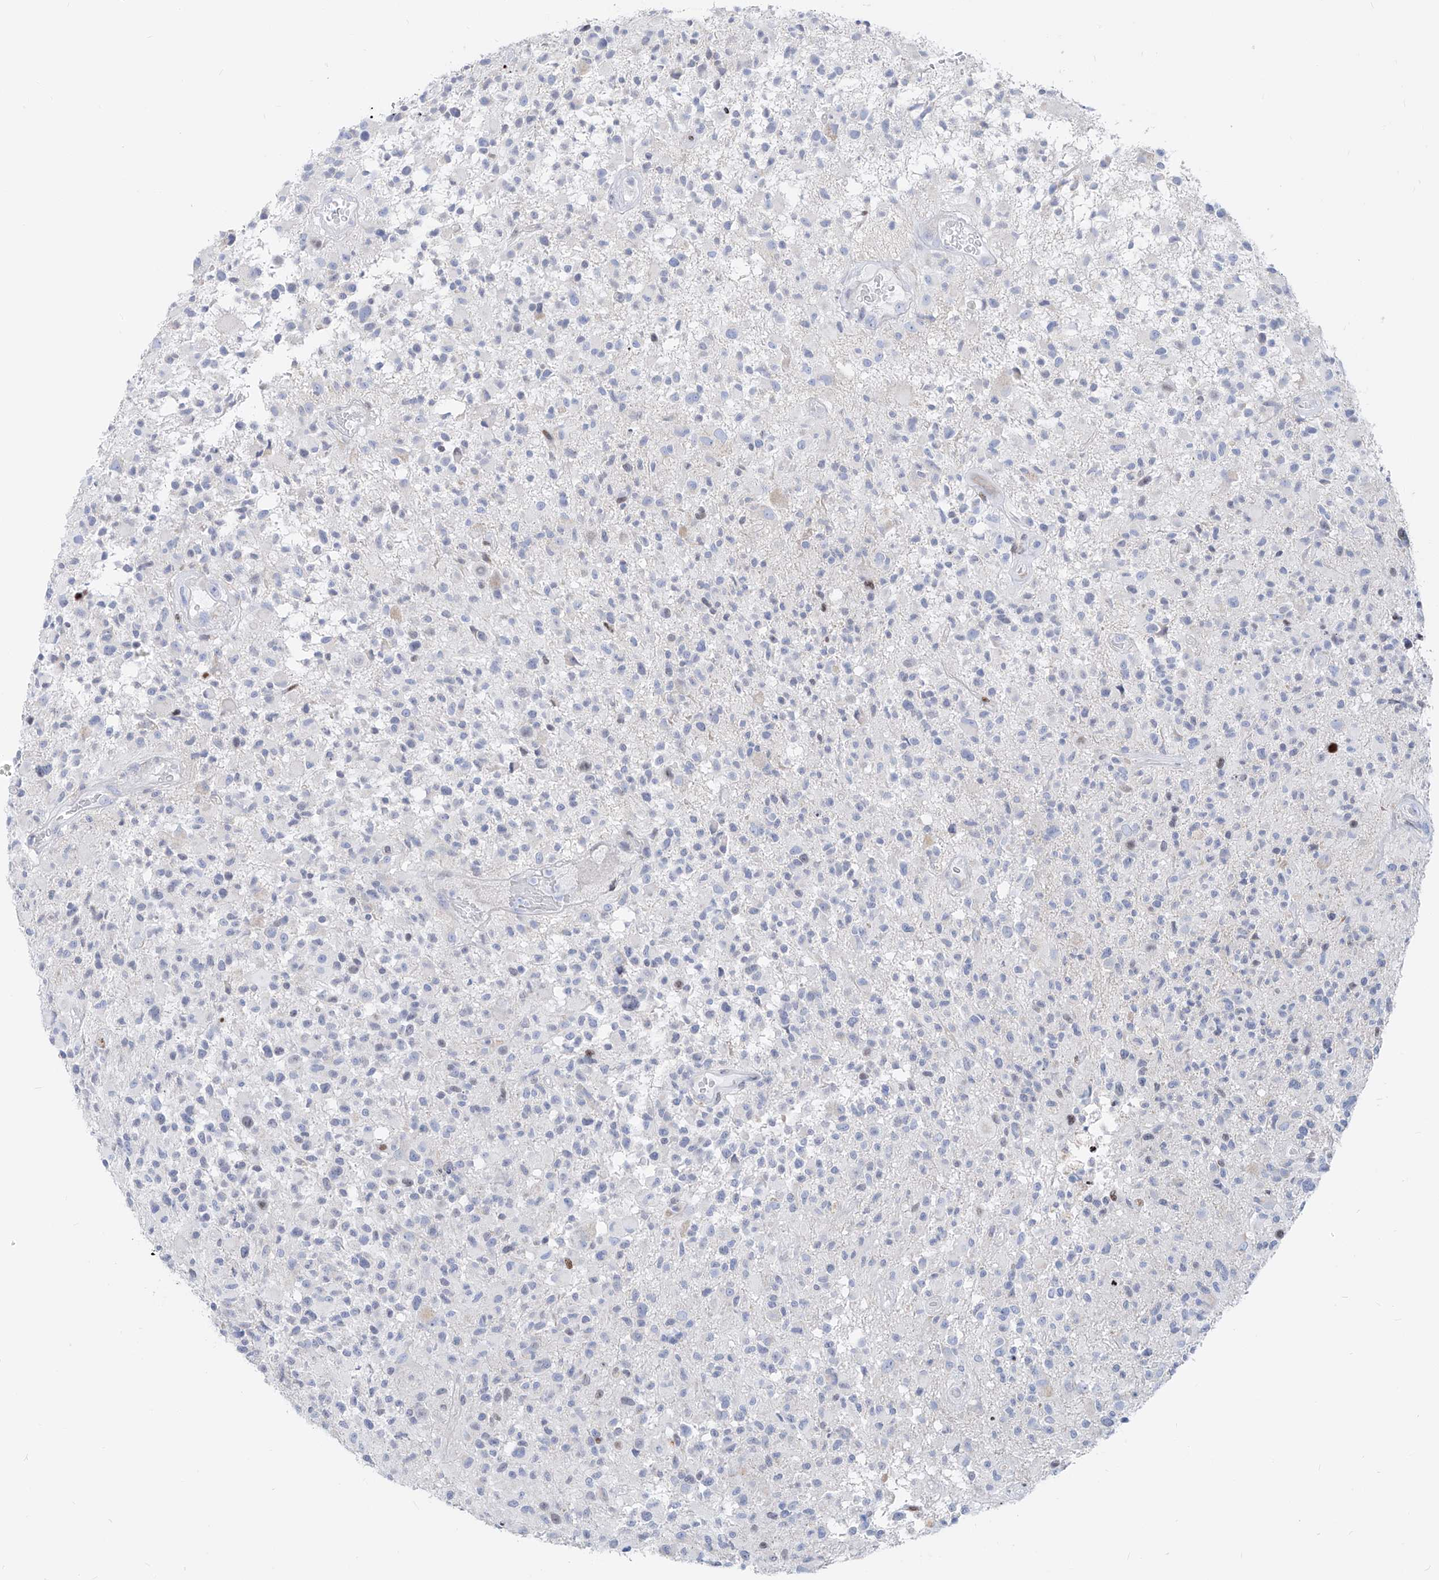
{"staining": {"intensity": "negative", "quantity": "none", "location": "none"}, "tissue": "glioma", "cell_type": "Tumor cells", "image_type": "cancer", "snomed": [{"axis": "morphology", "description": "Glioma, malignant, High grade"}, {"axis": "morphology", "description": "Glioblastoma, NOS"}, {"axis": "topography", "description": "Brain"}], "caption": "Photomicrograph shows no protein positivity in tumor cells of glioblastoma tissue.", "gene": "FRS3", "patient": {"sex": "male", "age": 60}}